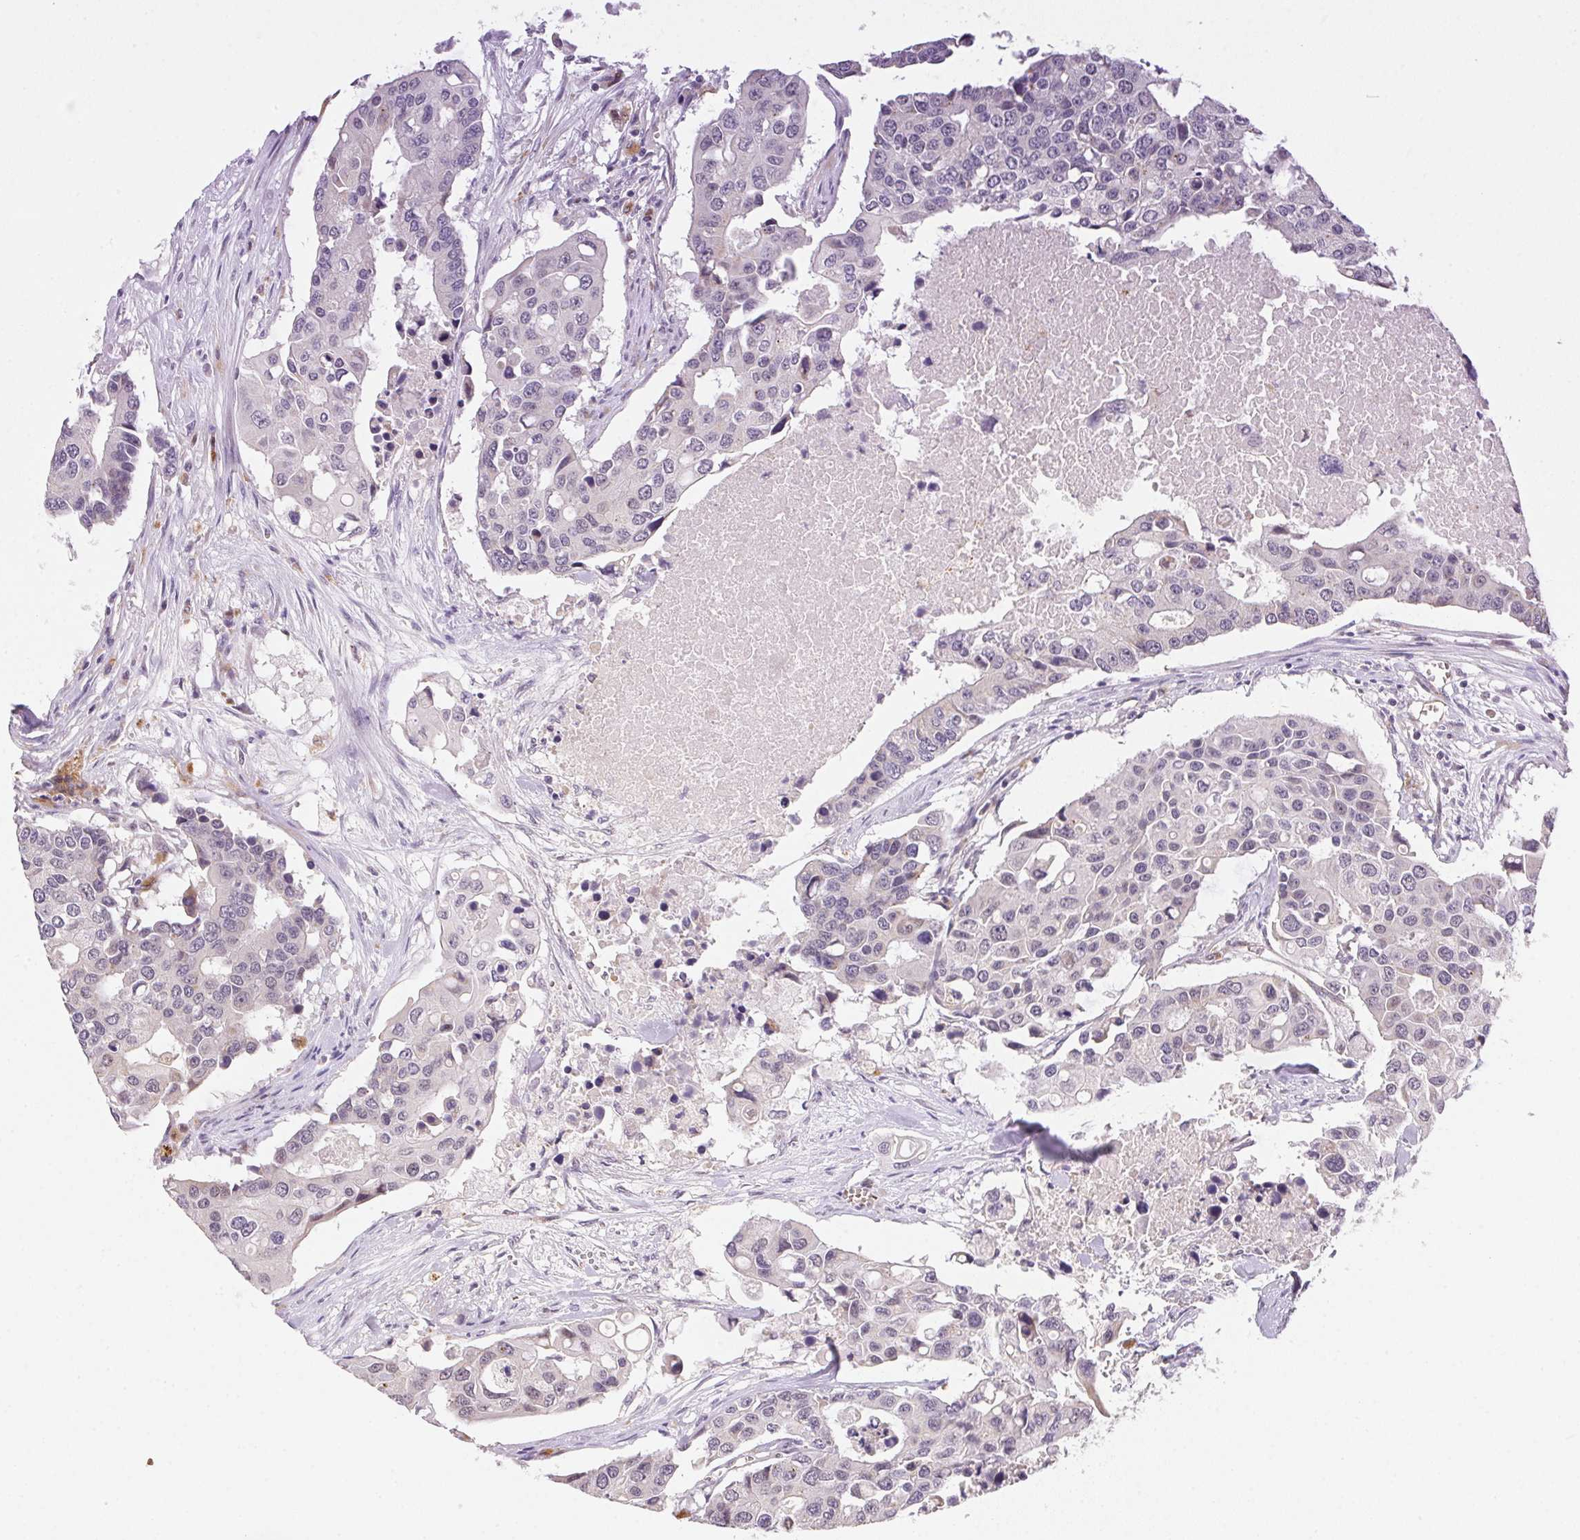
{"staining": {"intensity": "negative", "quantity": "none", "location": "none"}, "tissue": "colorectal cancer", "cell_type": "Tumor cells", "image_type": "cancer", "snomed": [{"axis": "morphology", "description": "Adenocarcinoma, NOS"}, {"axis": "topography", "description": "Colon"}], "caption": "Colorectal cancer was stained to show a protein in brown. There is no significant expression in tumor cells.", "gene": "METTL13", "patient": {"sex": "male", "age": 77}}